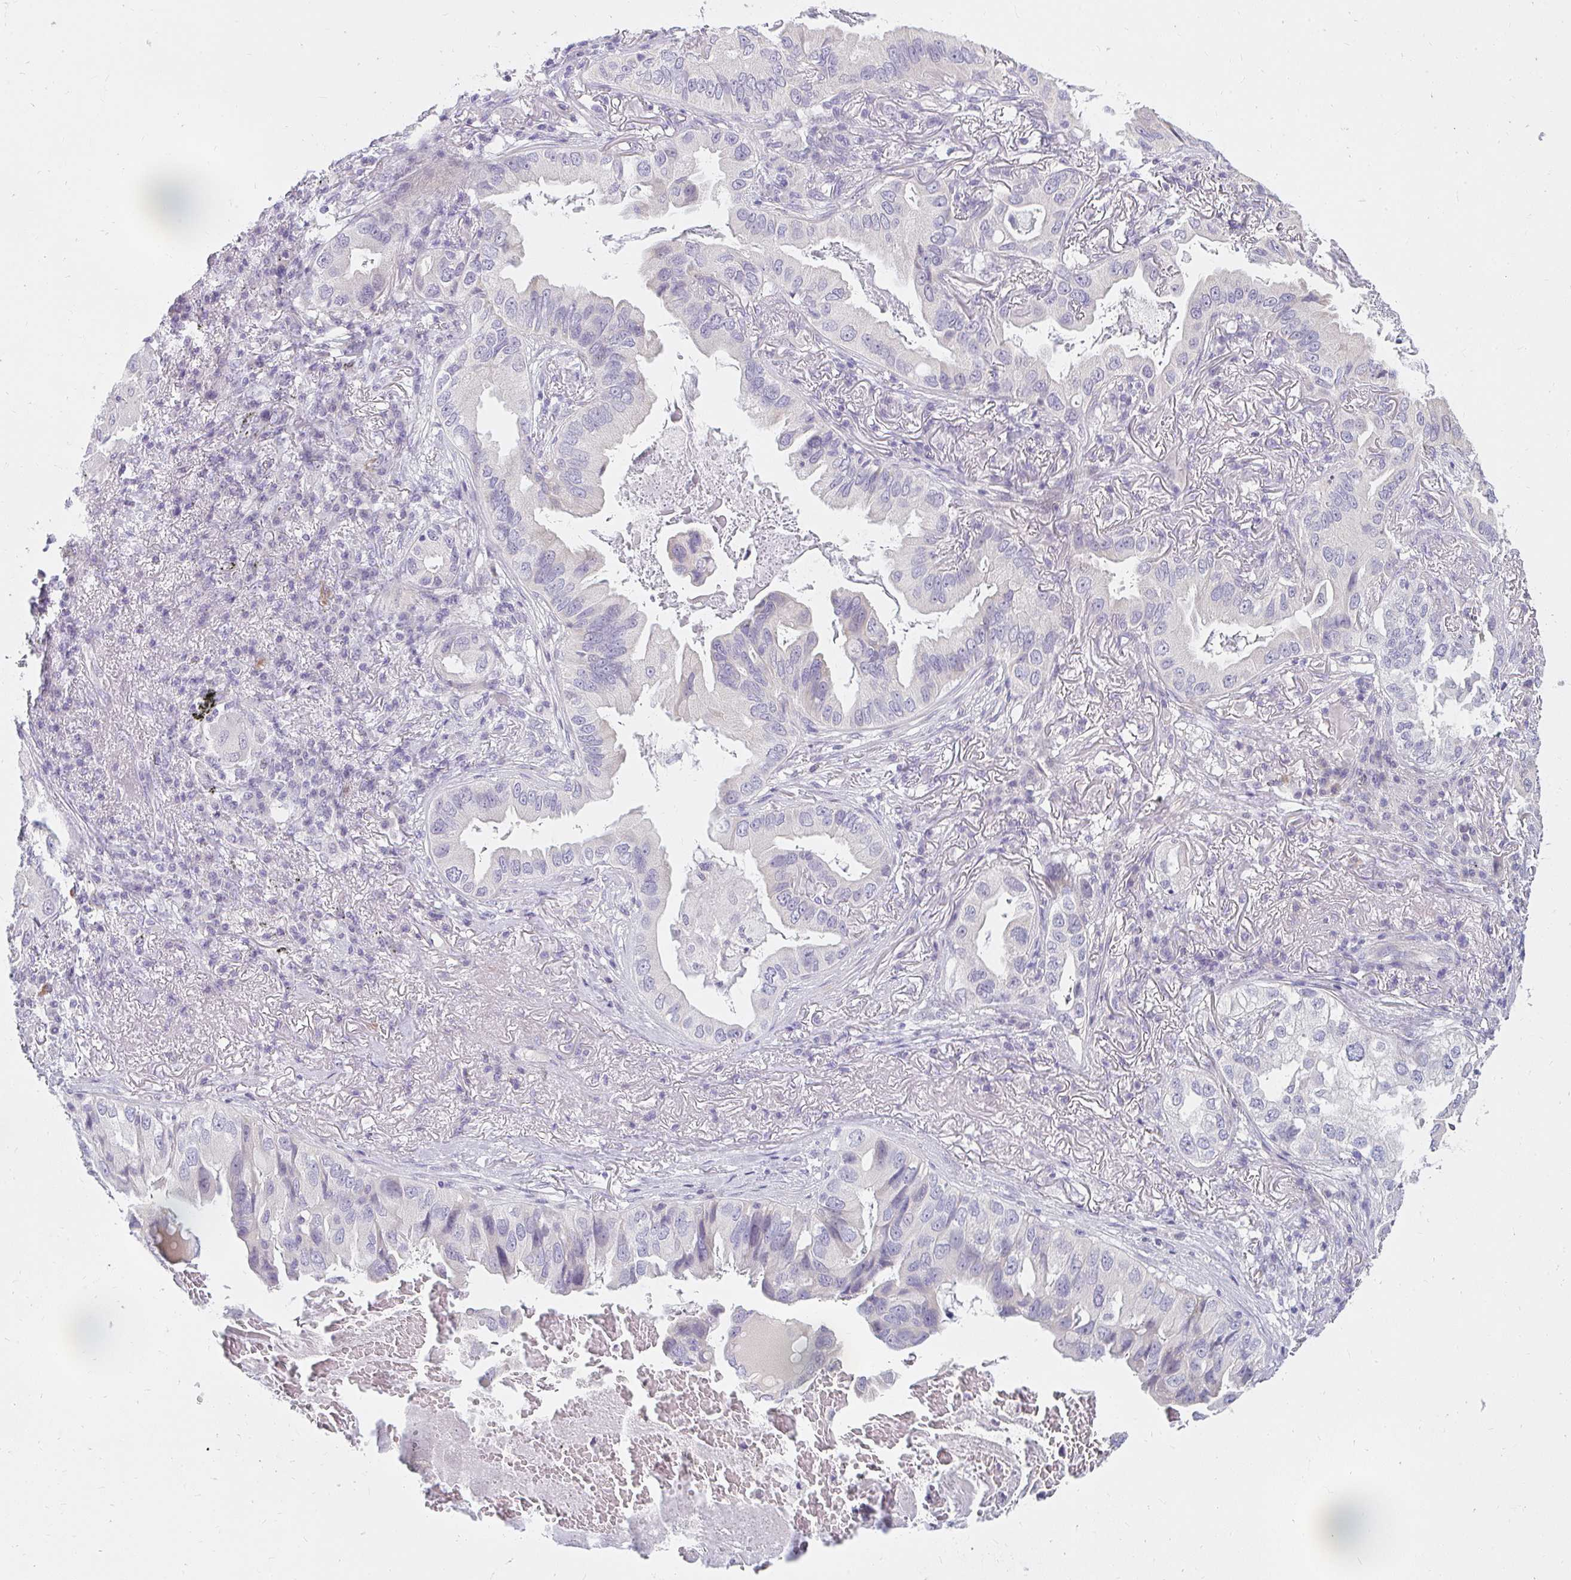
{"staining": {"intensity": "negative", "quantity": "none", "location": "none"}, "tissue": "lung cancer", "cell_type": "Tumor cells", "image_type": "cancer", "snomed": [{"axis": "morphology", "description": "Adenocarcinoma, NOS"}, {"axis": "topography", "description": "Lung"}], "caption": "High magnification brightfield microscopy of lung cancer (adenocarcinoma) stained with DAB (3,3'-diaminobenzidine) (brown) and counterstained with hematoxylin (blue): tumor cells show no significant staining.", "gene": "PPP1R3G", "patient": {"sex": "female", "age": 69}}